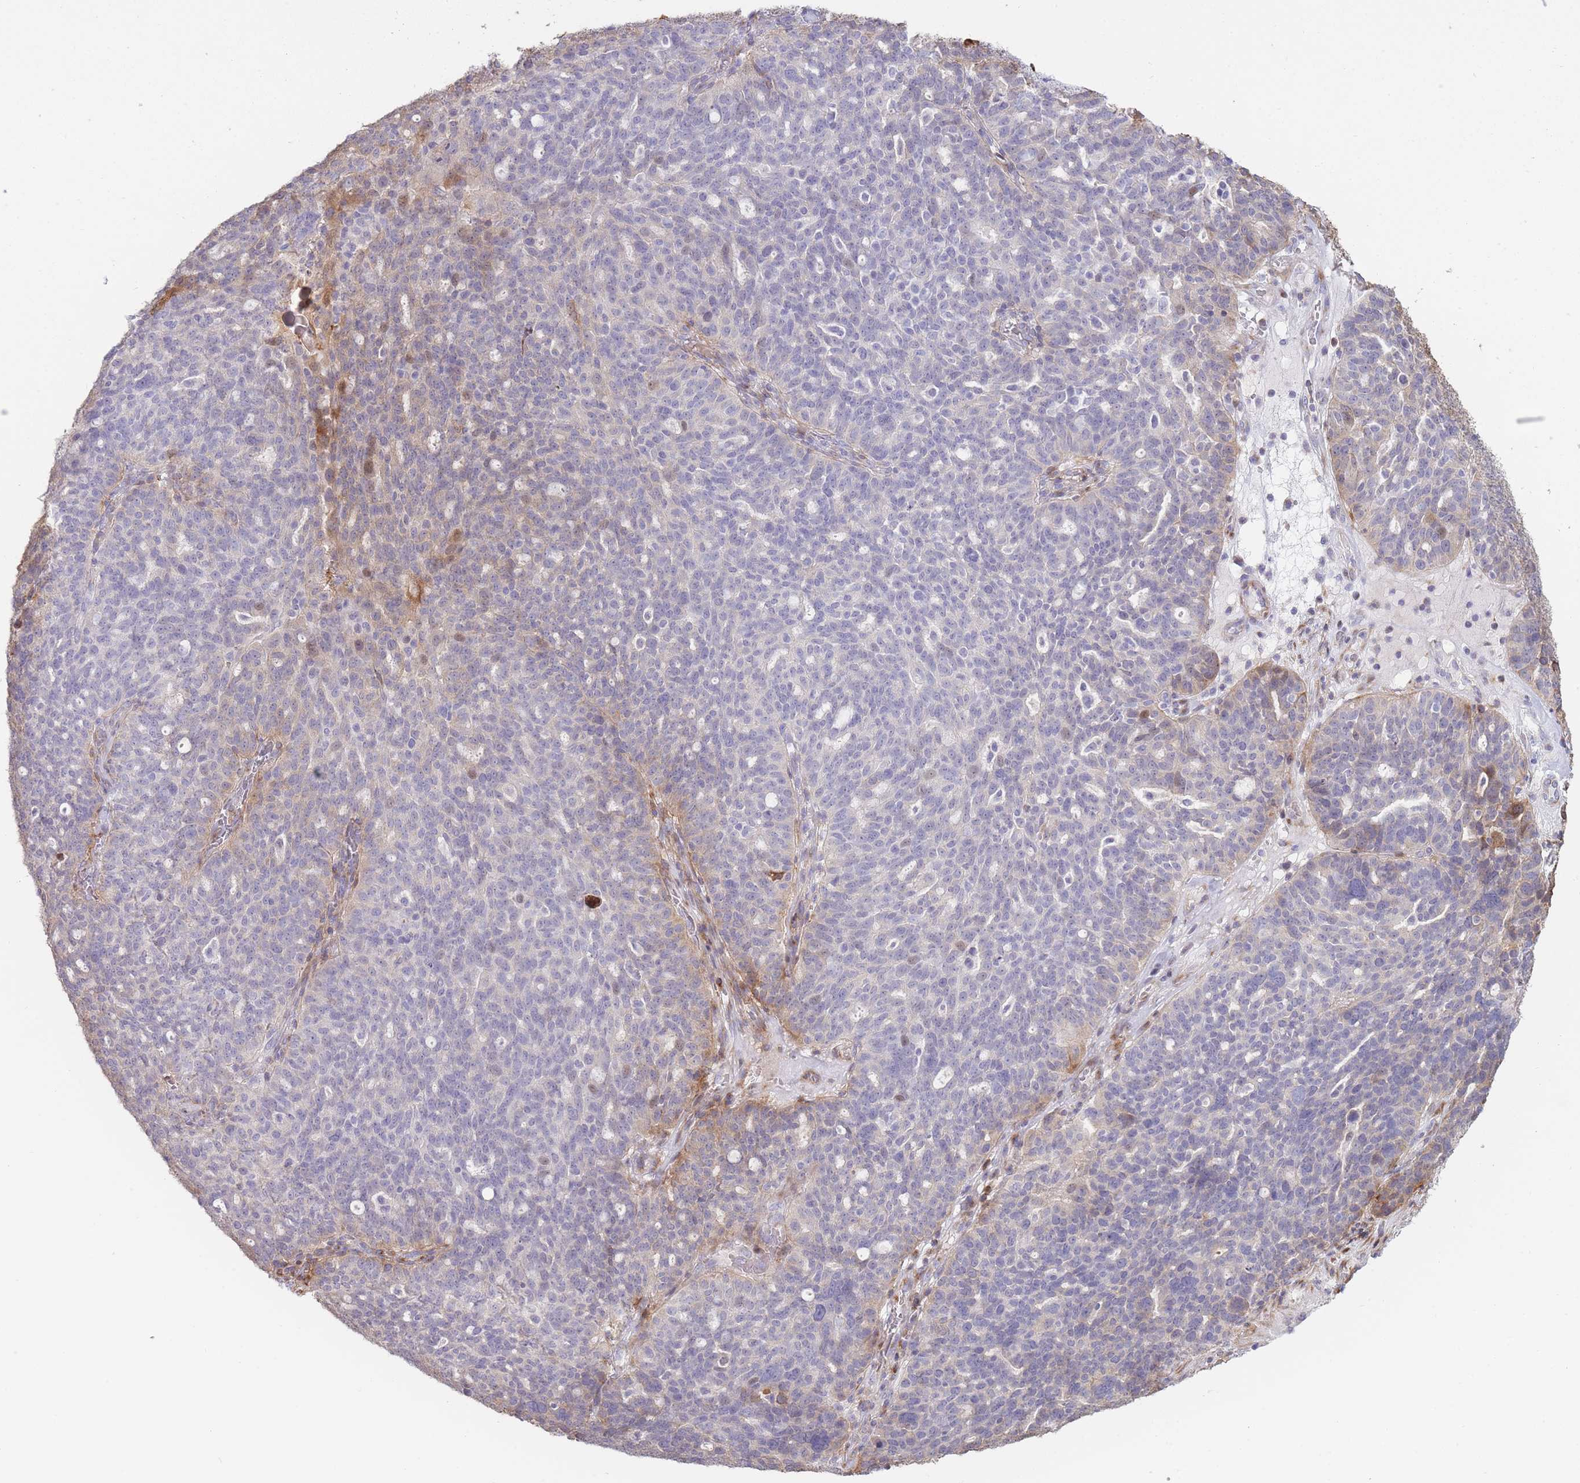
{"staining": {"intensity": "moderate", "quantity": "25%-75%", "location": "cytoplasmic/membranous"}, "tissue": "ovarian cancer", "cell_type": "Tumor cells", "image_type": "cancer", "snomed": [{"axis": "morphology", "description": "Cystadenocarcinoma, serous, NOS"}, {"axis": "topography", "description": "Ovary"}], "caption": "Tumor cells reveal moderate cytoplasmic/membranous staining in approximately 25%-75% of cells in ovarian cancer.", "gene": "PPP3R2", "patient": {"sex": "female", "age": 59}}